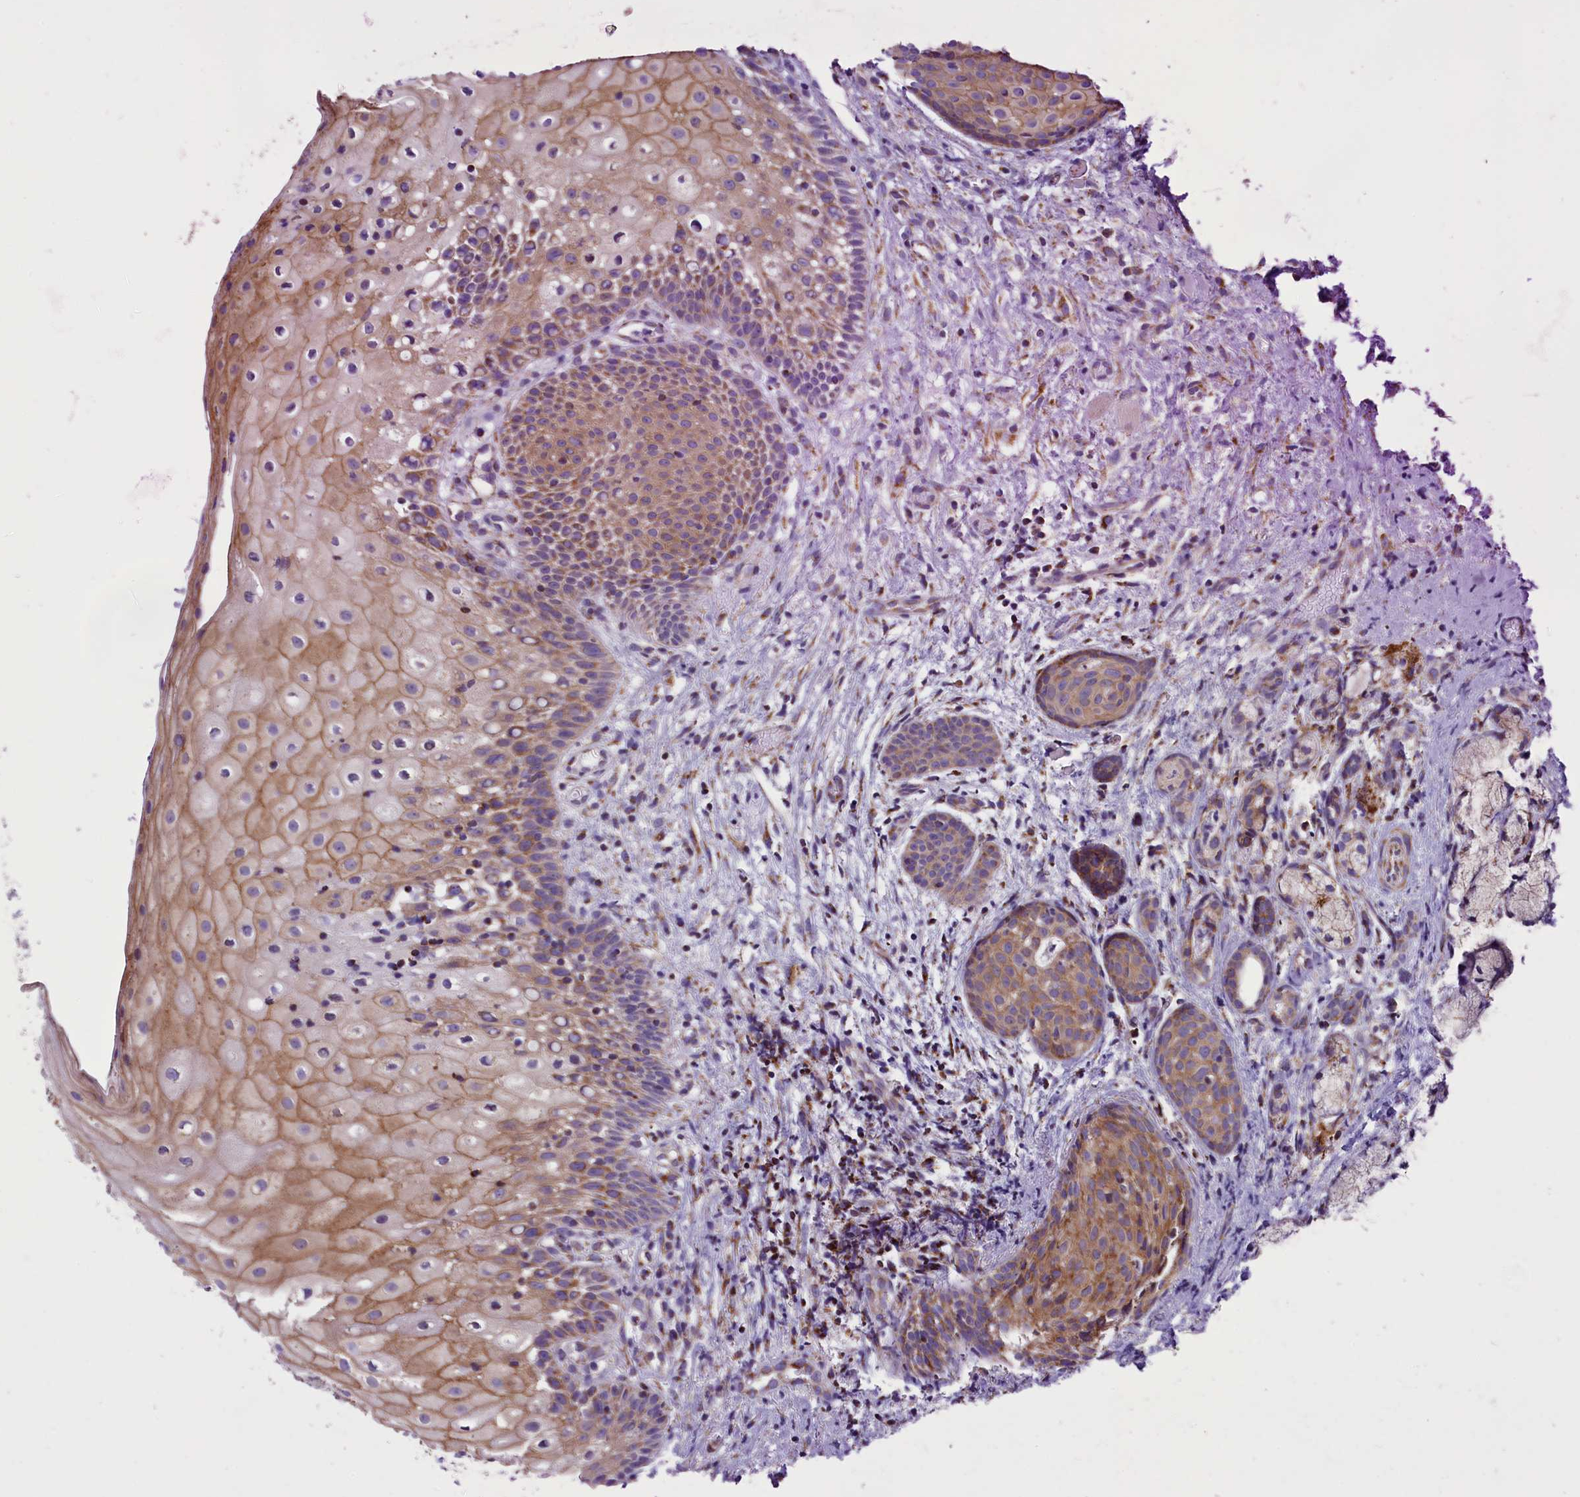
{"staining": {"intensity": "moderate", "quantity": ">75%", "location": "cytoplasmic/membranous"}, "tissue": "oral mucosa", "cell_type": "Squamous epithelial cells", "image_type": "normal", "snomed": [{"axis": "morphology", "description": "Normal tissue, NOS"}, {"axis": "topography", "description": "Oral tissue"}], "caption": "IHC of benign human oral mucosa exhibits medium levels of moderate cytoplasmic/membranous positivity in about >75% of squamous epithelial cells. Immunohistochemistry stains the protein of interest in brown and the nuclei are stained blue.", "gene": "ICA1L", "patient": {"sex": "female", "age": 69}}